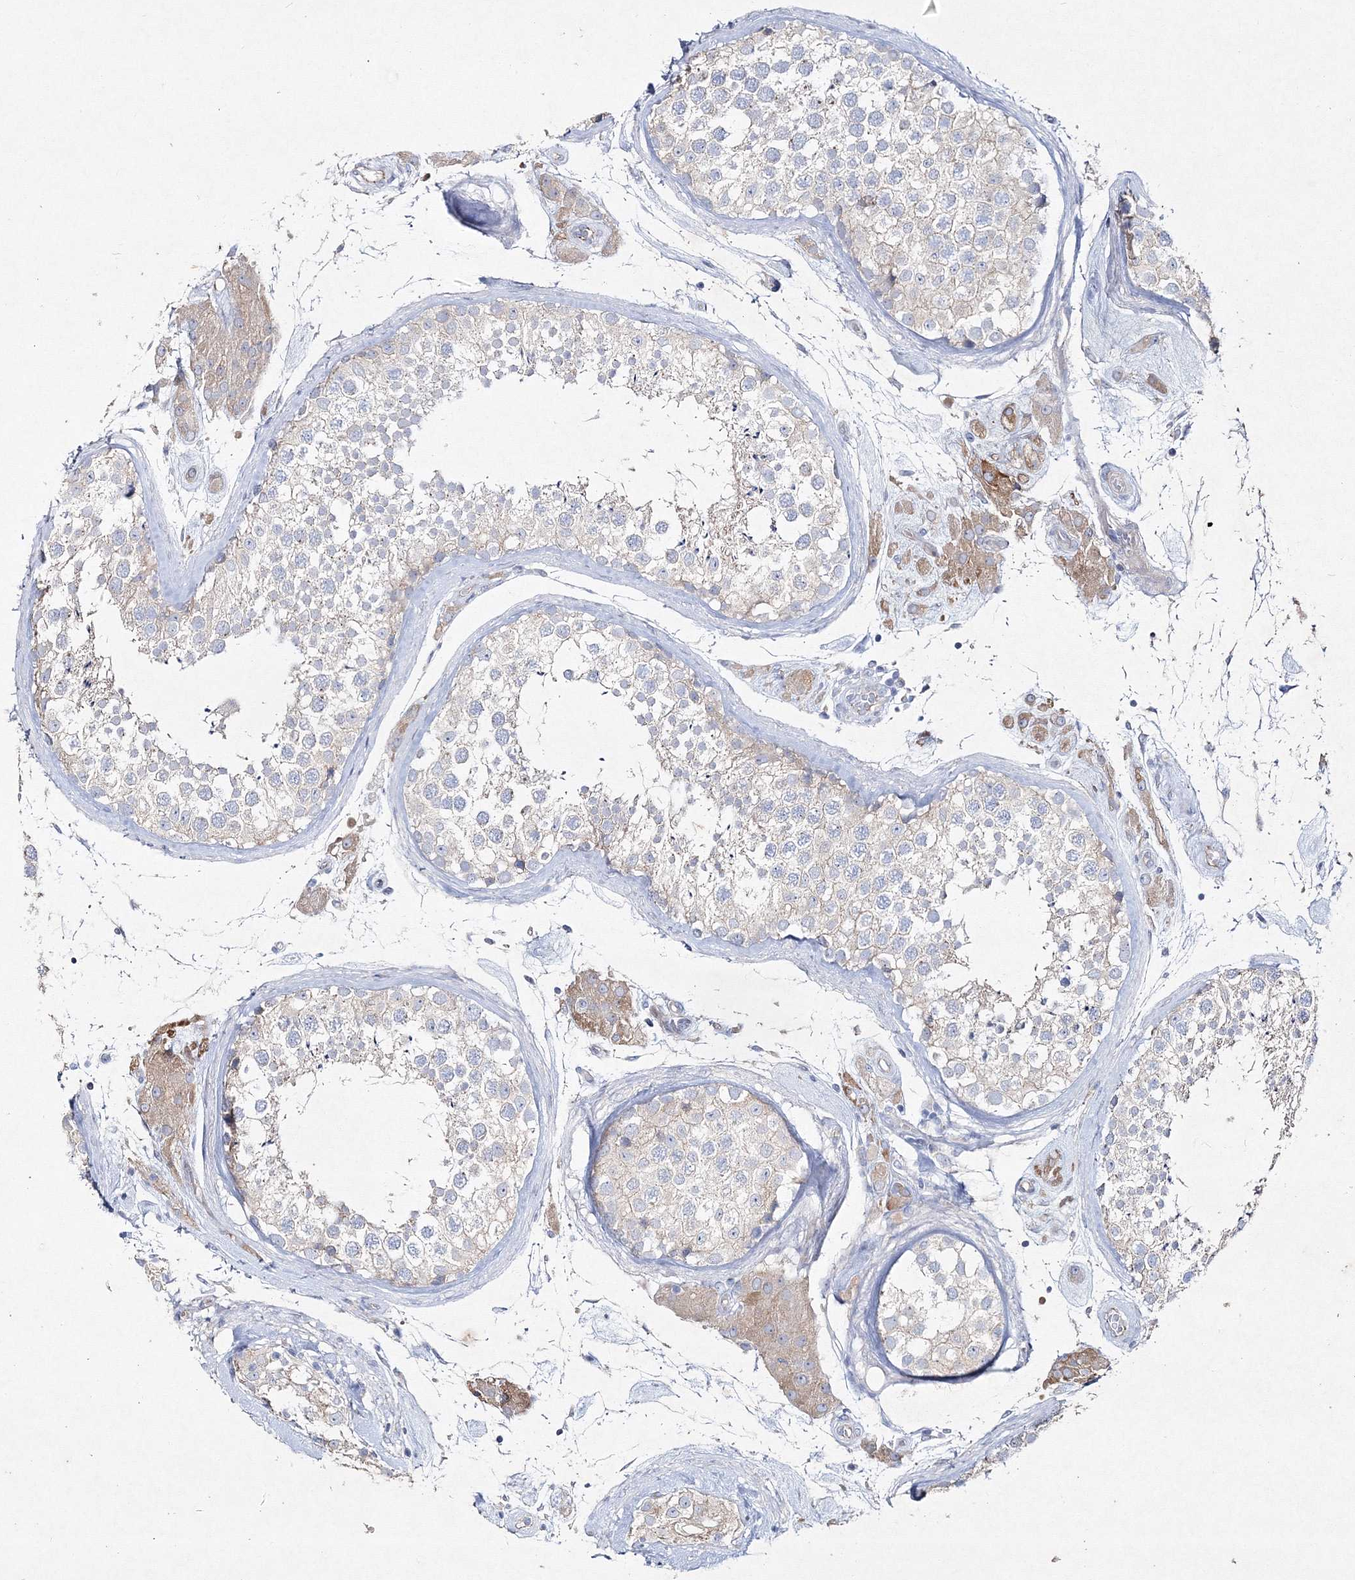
{"staining": {"intensity": "negative", "quantity": "none", "location": "none"}, "tissue": "testis", "cell_type": "Cells in seminiferous ducts", "image_type": "normal", "snomed": [{"axis": "morphology", "description": "Normal tissue, NOS"}, {"axis": "topography", "description": "Testis"}], "caption": "Cells in seminiferous ducts are negative for protein expression in benign human testis. (DAB (3,3'-diaminobenzidine) immunohistochemistry (IHC) with hematoxylin counter stain).", "gene": "NAA40", "patient": {"sex": "male", "age": 46}}